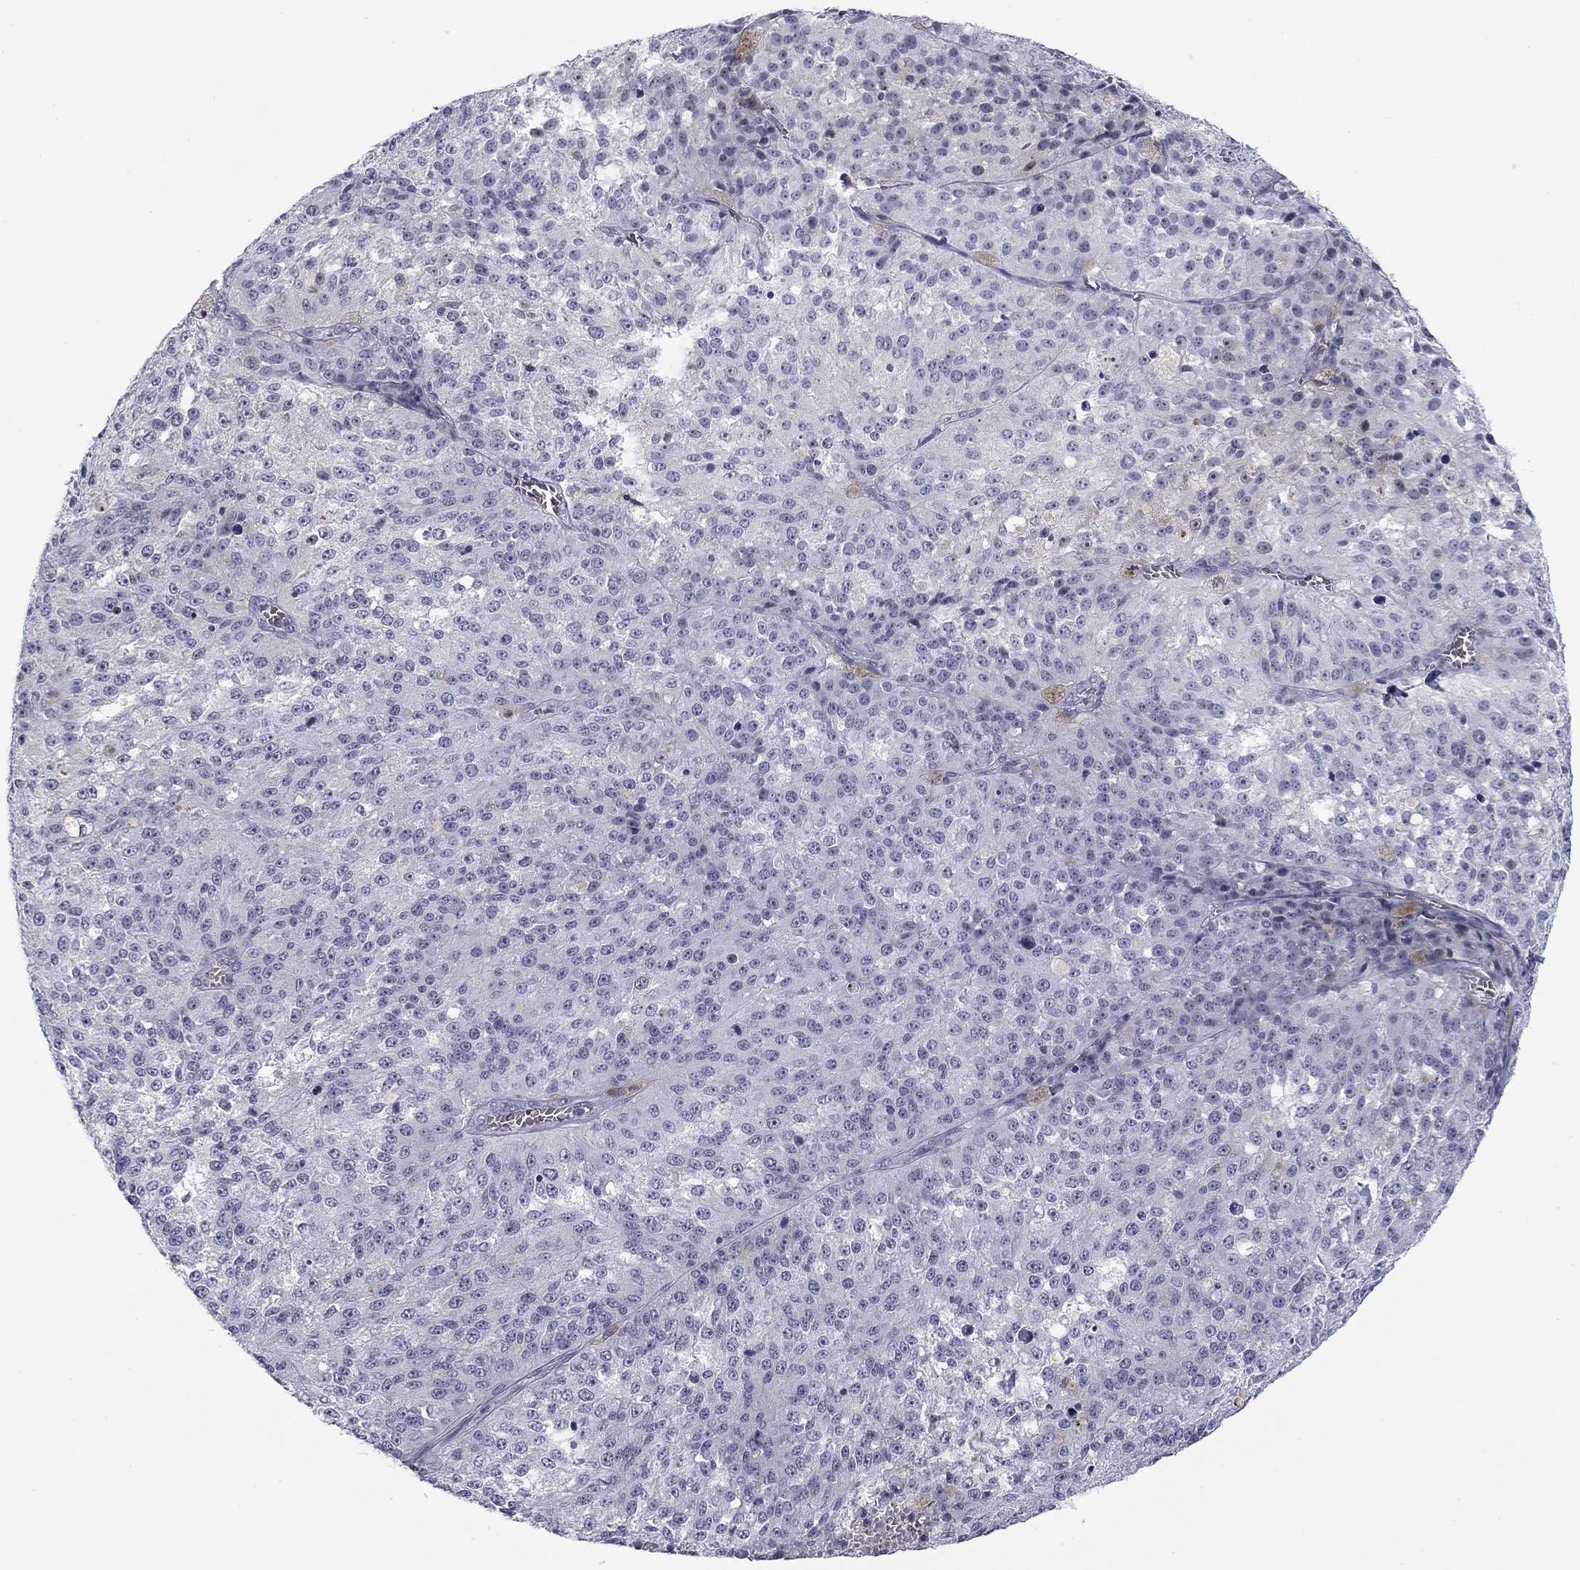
{"staining": {"intensity": "negative", "quantity": "none", "location": "none"}, "tissue": "melanoma", "cell_type": "Tumor cells", "image_type": "cancer", "snomed": [{"axis": "morphology", "description": "Malignant melanoma, Metastatic site"}, {"axis": "topography", "description": "Lymph node"}], "caption": "Immunohistochemistry of malignant melanoma (metastatic site) exhibits no staining in tumor cells. (DAB (3,3'-diaminobenzidine) immunohistochemistry (IHC), high magnification).", "gene": "PRPH", "patient": {"sex": "female", "age": 64}}